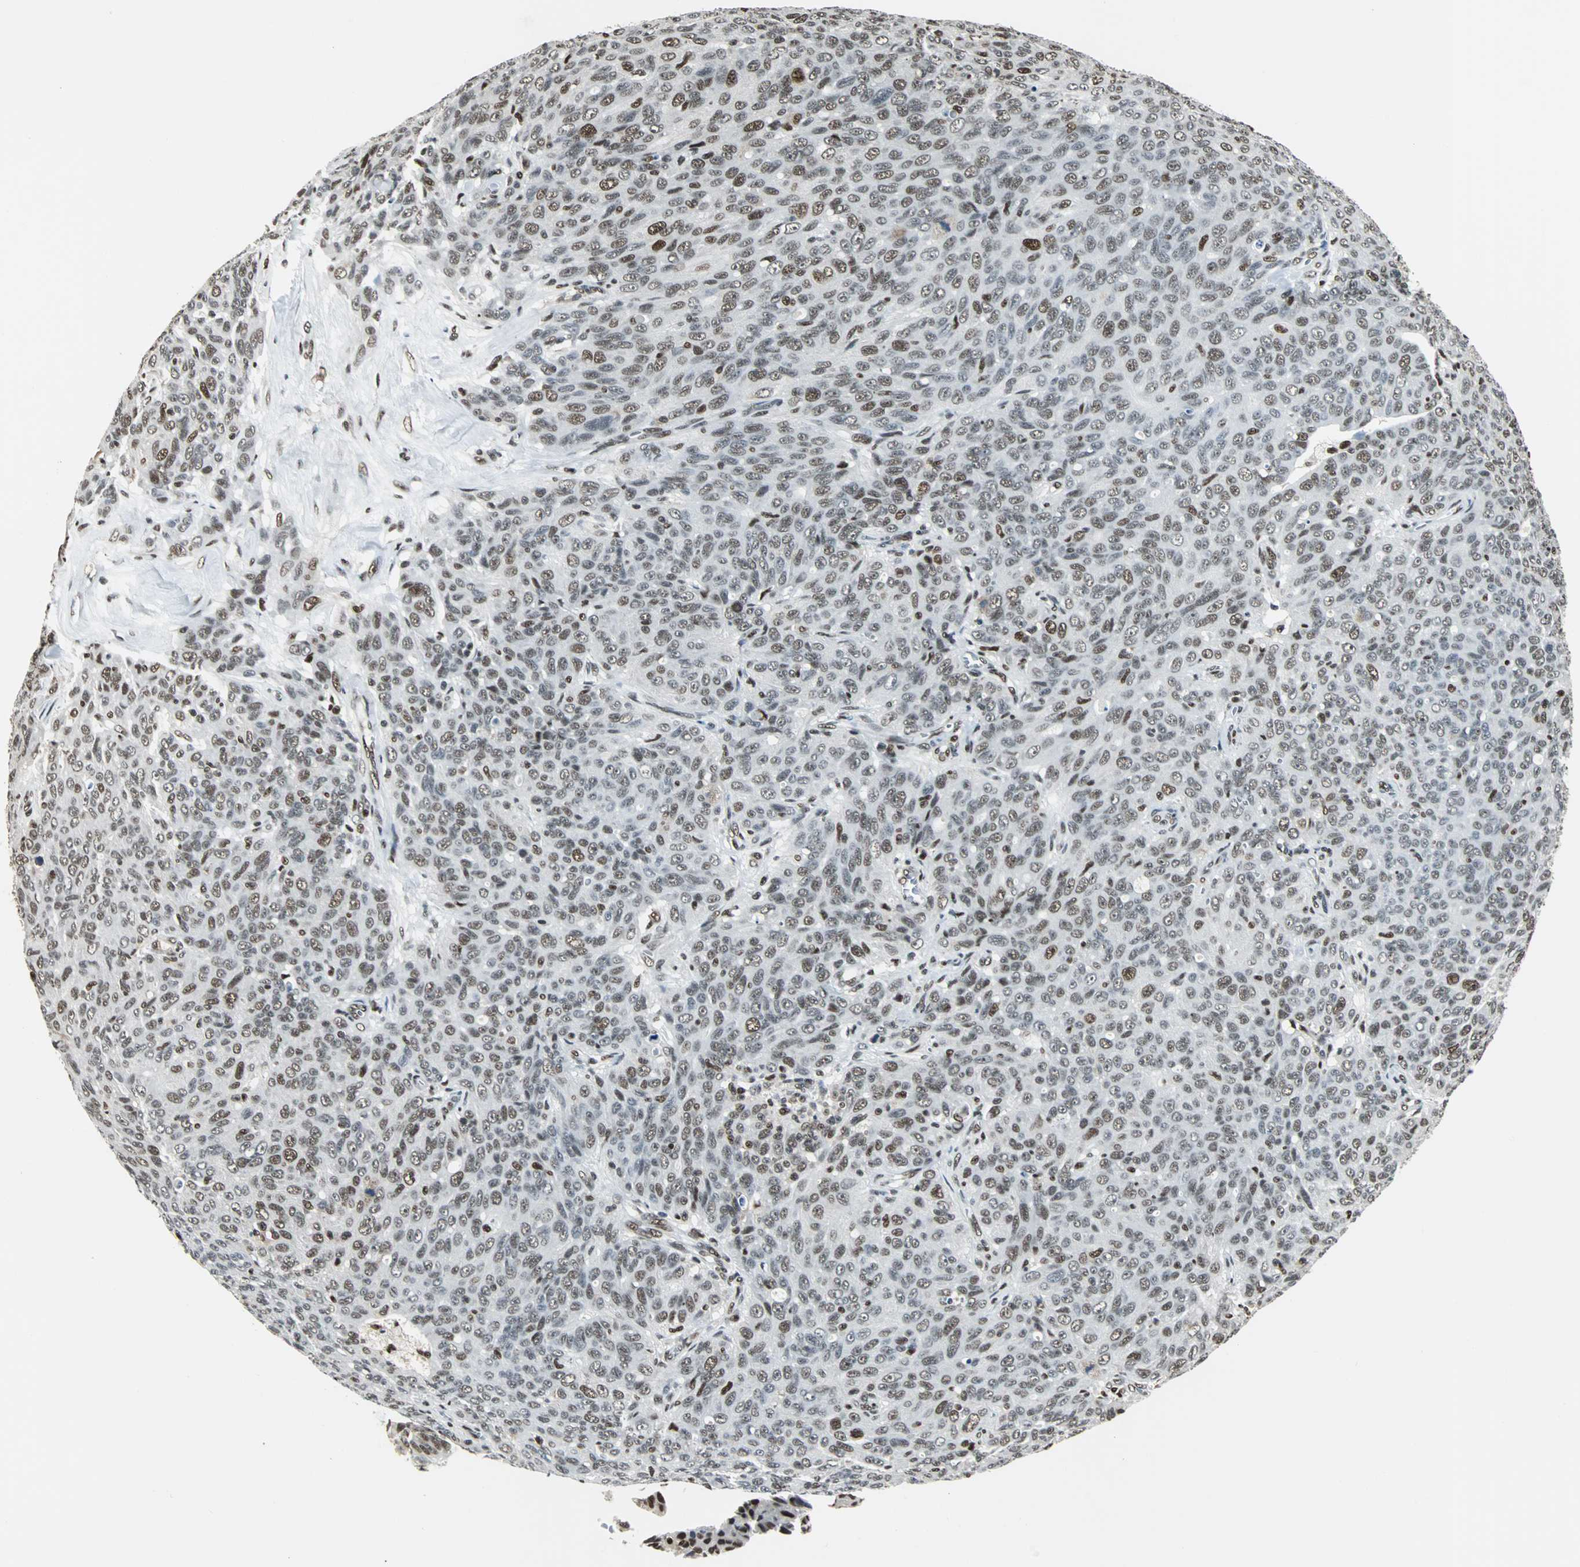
{"staining": {"intensity": "moderate", "quantity": ">75%", "location": "nuclear"}, "tissue": "ovarian cancer", "cell_type": "Tumor cells", "image_type": "cancer", "snomed": [{"axis": "morphology", "description": "Carcinoma, endometroid"}, {"axis": "topography", "description": "Ovary"}], "caption": "This is an image of immunohistochemistry (IHC) staining of ovarian endometroid carcinoma, which shows moderate expression in the nuclear of tumor cells.", "gene": "XRCC4", "patient": {"sex": "female", "age": 60}}